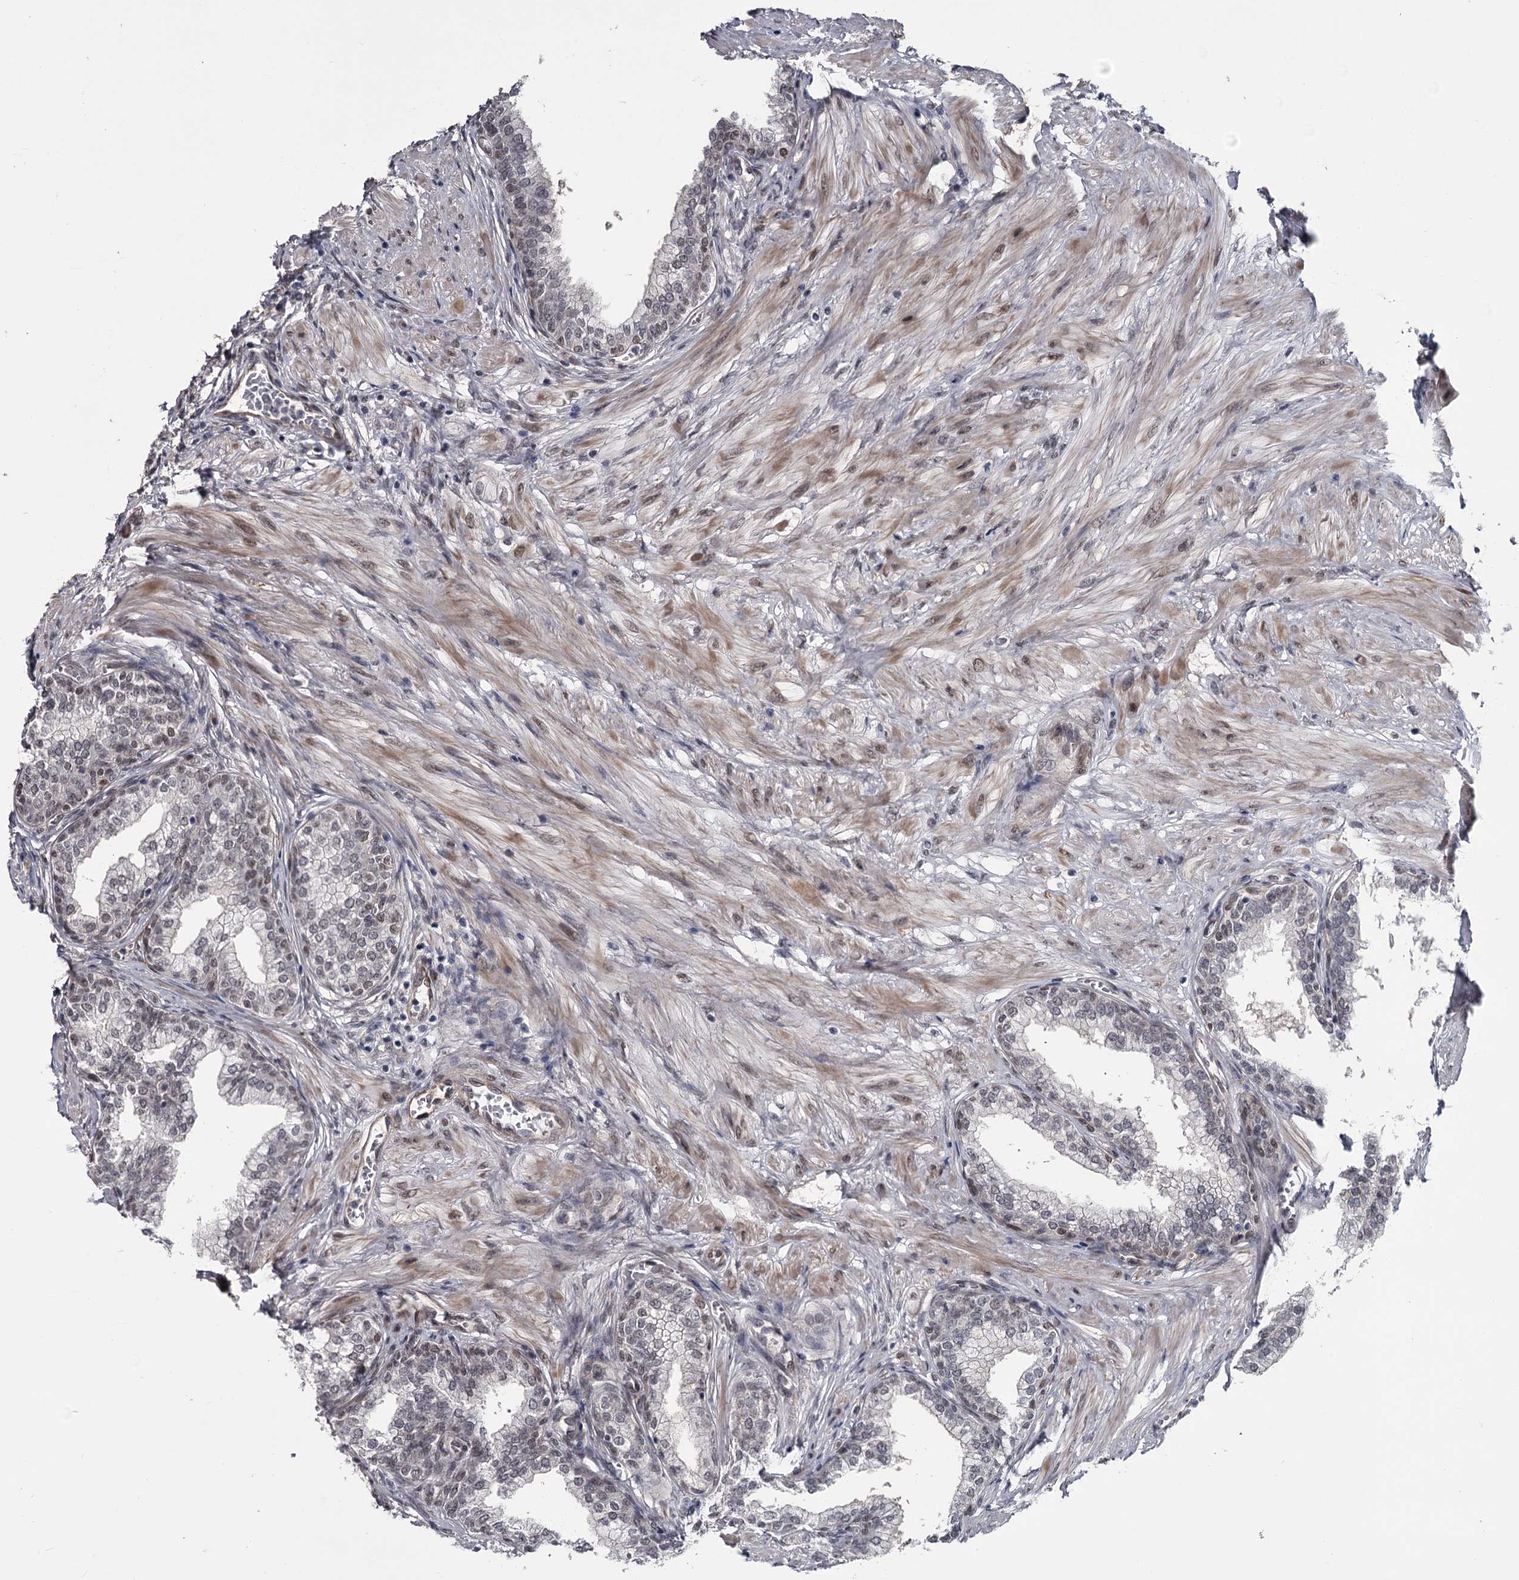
{"staining": {"intensity": "weak", "quantity": "<25%", "location": "nuclear"}, "tissue": "prostate", "cell_type": "Glandular cells", "image_type": "normal", "snomed": [{"axis": "morphology", "description": "Normal tissue, NOS"}, {"axis": "morphology", "description": "Urothelial carcinoma, Low grade"}, {"axis": "topography", "description": "Urinary bladder"}, {"axis": "topography", "description": "Prostate"}], "caption": "Immunohistochemistry of benign human prostate demonstrates no expression in glandular cells. Nuclei are stained in blue.", "gene": "PRPF40B", "patient": {"sex": "male", "age": 60}}